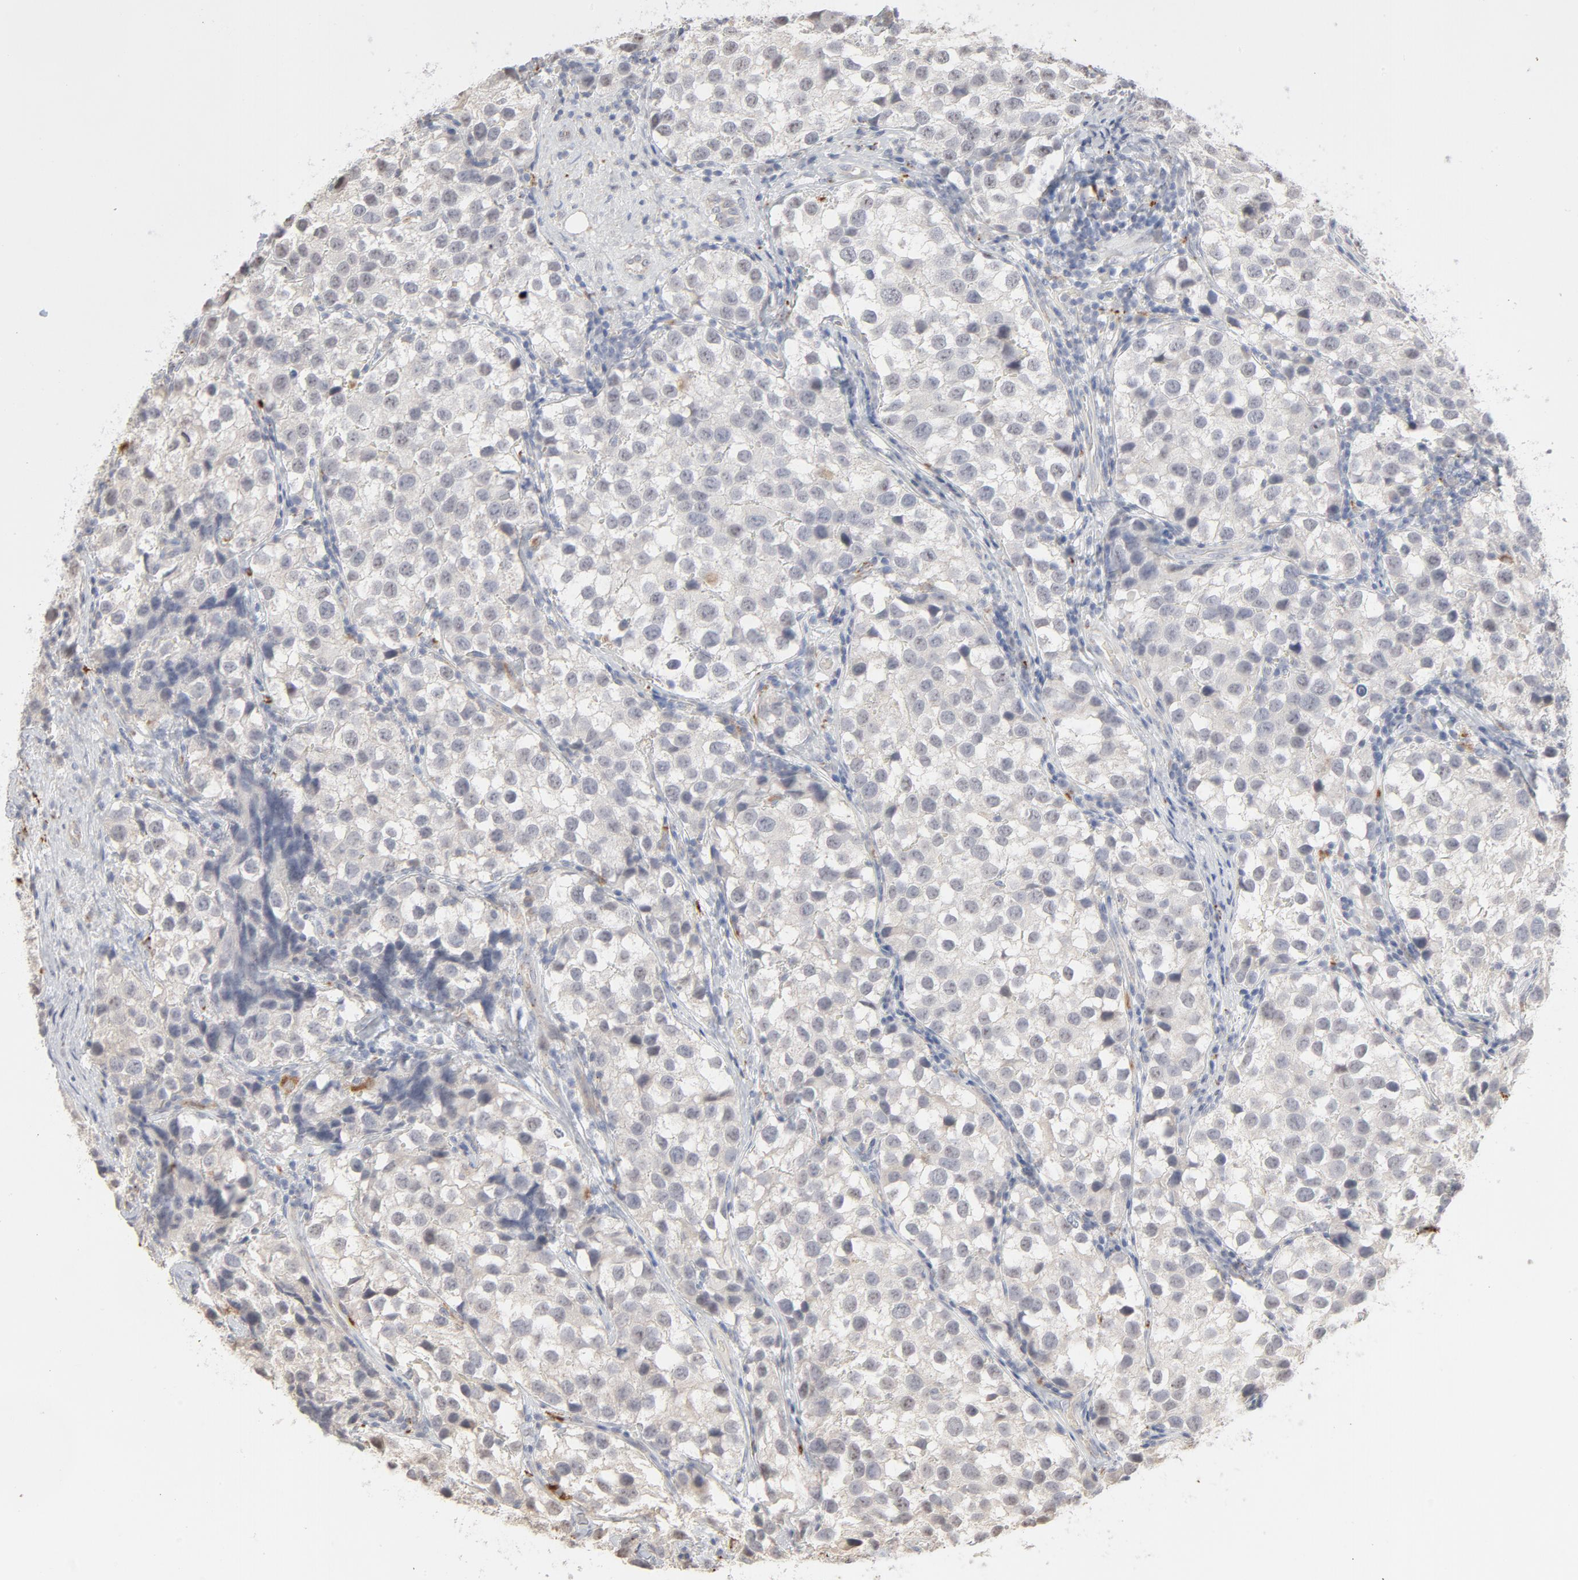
{"staining": {"intensity": "negative", "quantity": "none", "location": "none"}, "tissue": "testis cancer", "cell_type": "Tumor cells", "image_type": "cancer", "snomed": [{"axis": "morphology", "description": "Seminoma, NOS"}, {"axis": "topography", "description": "Testis"}], "caption": "Protein analysis of testis cancer displays no significant staining in tumor cells. The staining is performed using DAB brown chromogen with nuclei counter-stained in using hematoxylin.", "gene": "POMT2", "patient": {"sex": "male", "age": 39}}